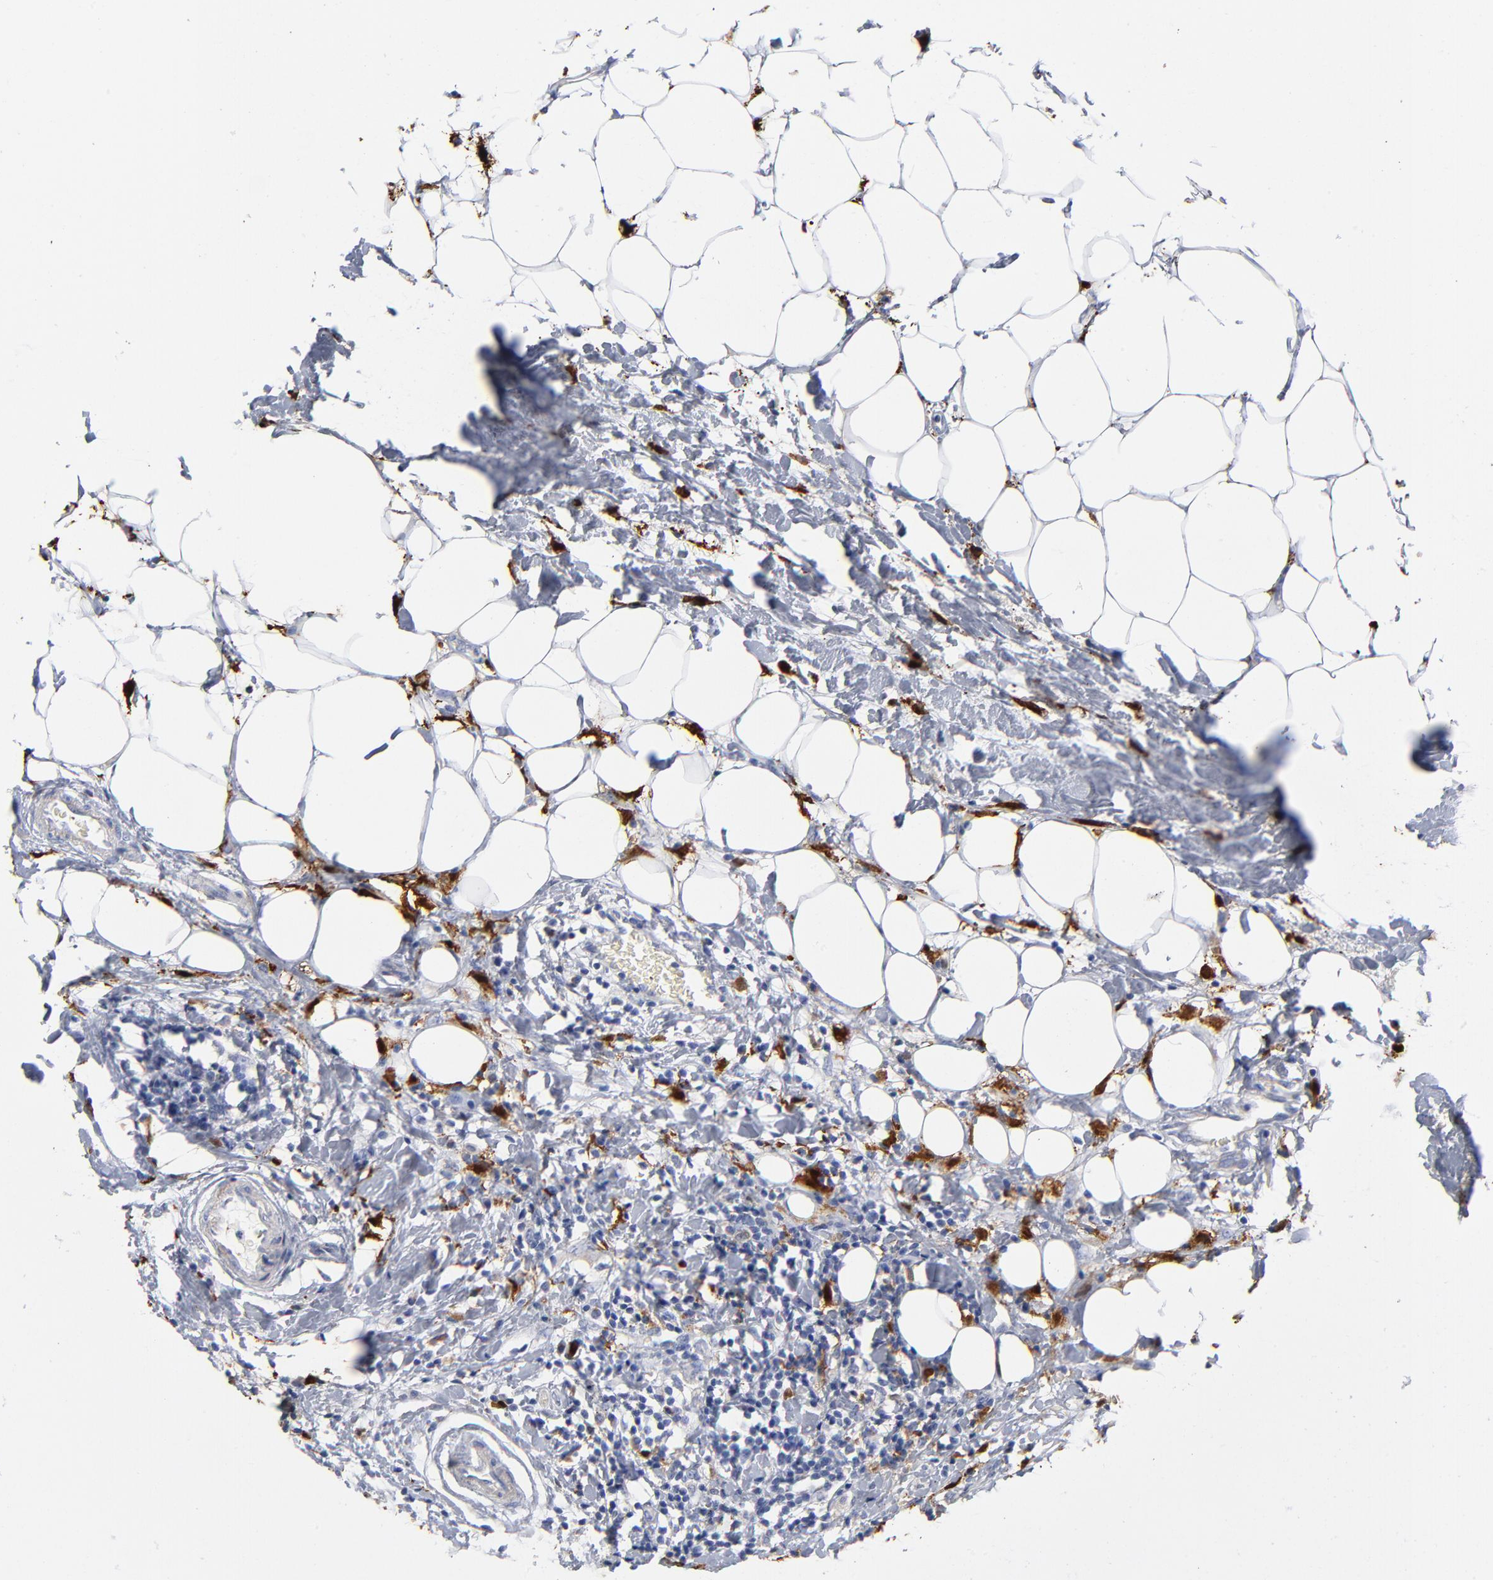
{"staining": {"intensity": "weak", "quantity": ">75%", "location": "cytoplasmic/membranous"}, "tissue": "breast cancer", "cell_type": "Tumor cells", "image_type": "cancer", "snomed": [{"axis": "morphology", "description": "Duct carcinoma"}, {"axis": "topography", "description": "Breast"}], "caption": "Protein staining of breast cancer (infiltrating ductal carcinoma) tissue reveals weak cytoplasmic/membranous expression in approximately >75% of tumor cells.", "gene": "PTP4A1", "patient": {"sex": "female", "age": 54}}